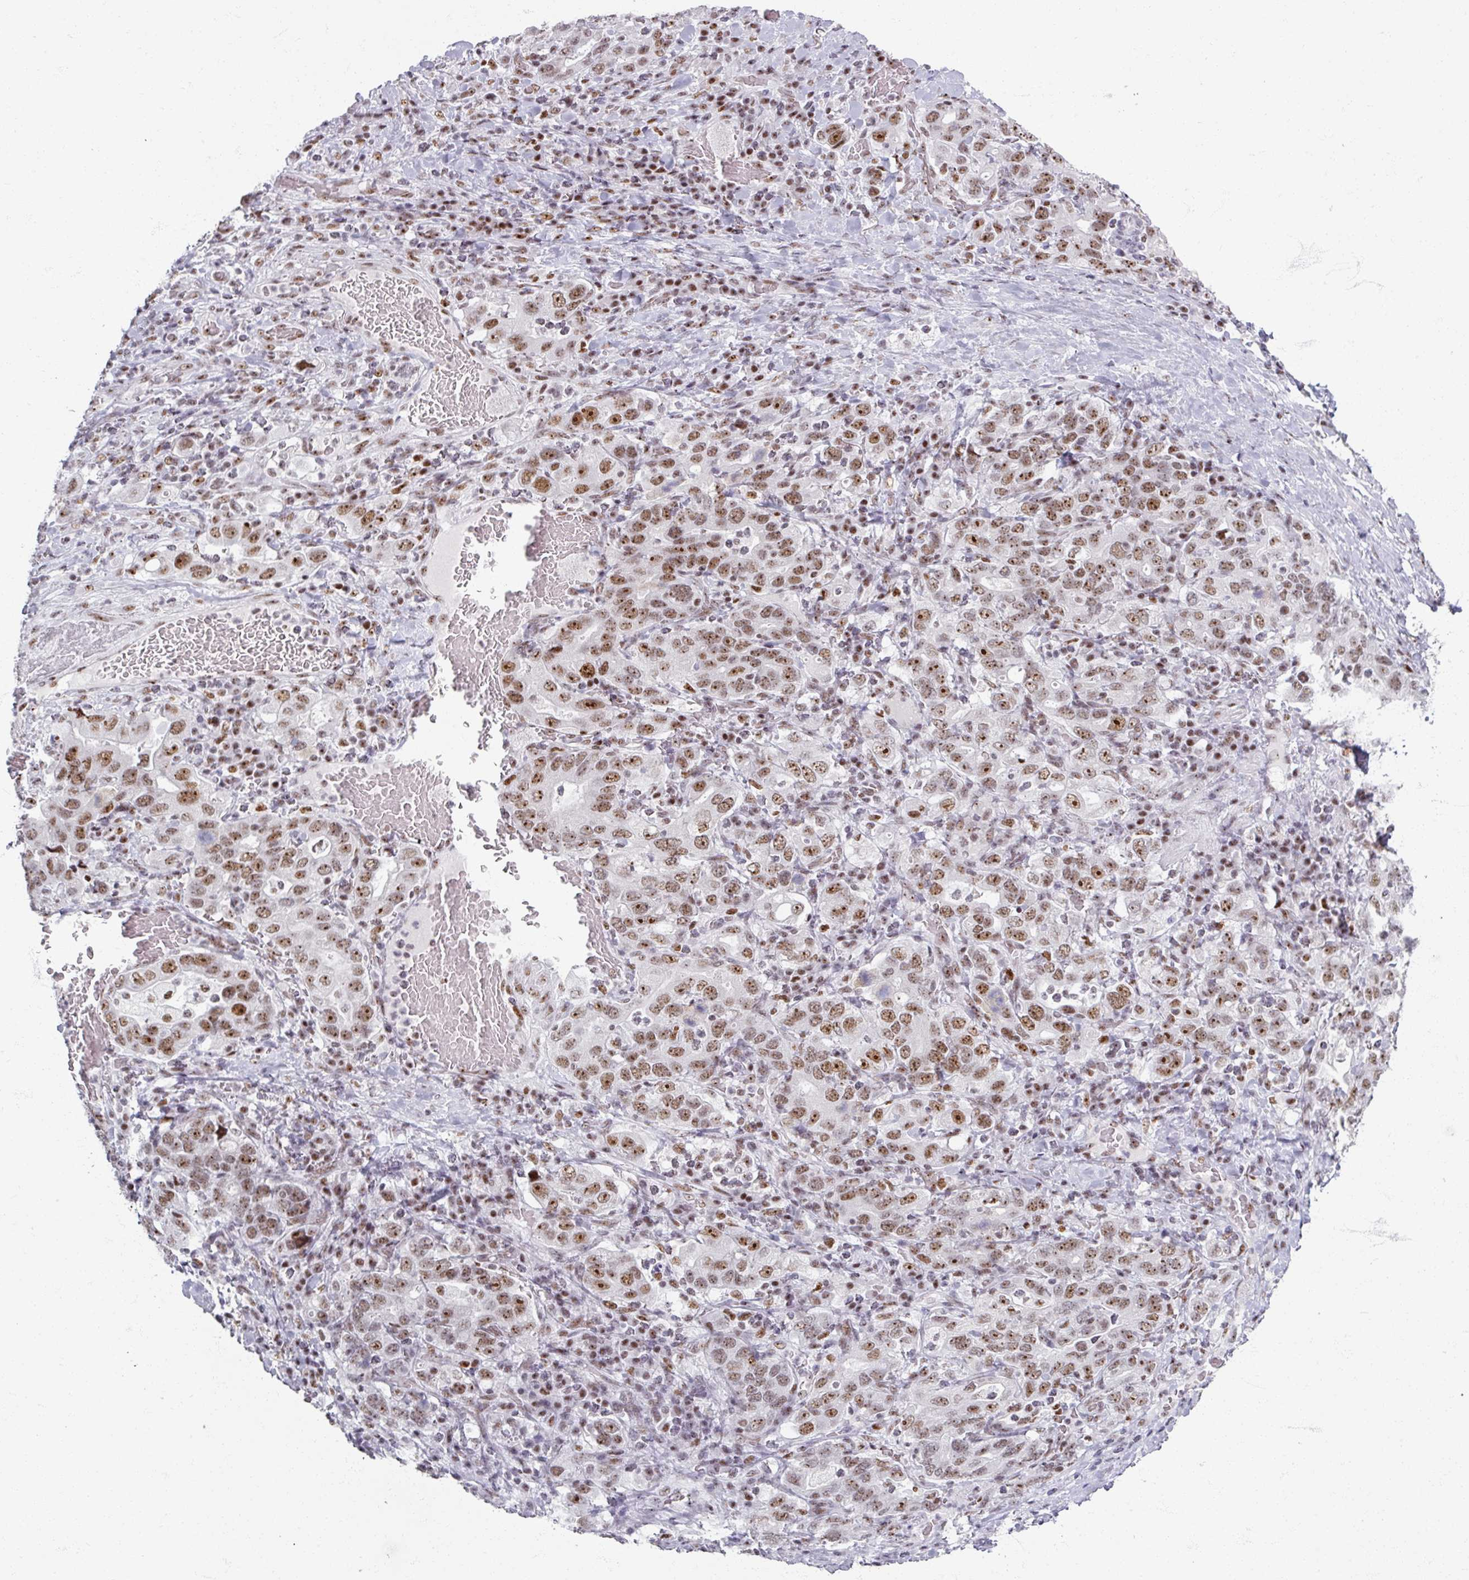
{"staining": {"intensity": "moderate", "quantity": ">75%", "location": "nuclear"}, "tissue": "stomach cancer", "cell_type": "Tumor cells", "image_type": "cancer", "snomed": [{"axis": "morphology", "description": "Adenocarcinoma, NOS"}, {"axis": "topography", "description": "Stomach, upper"}, {"axis": "topography", "description": "Stomach"}], "caption": "Stomach cancer (adenocarcinoma) stained for a protein reveals moderate nuclear positivity in tumor cells.", "gene": "ADAR", "patient": {"sex": "male", "age": 62}}